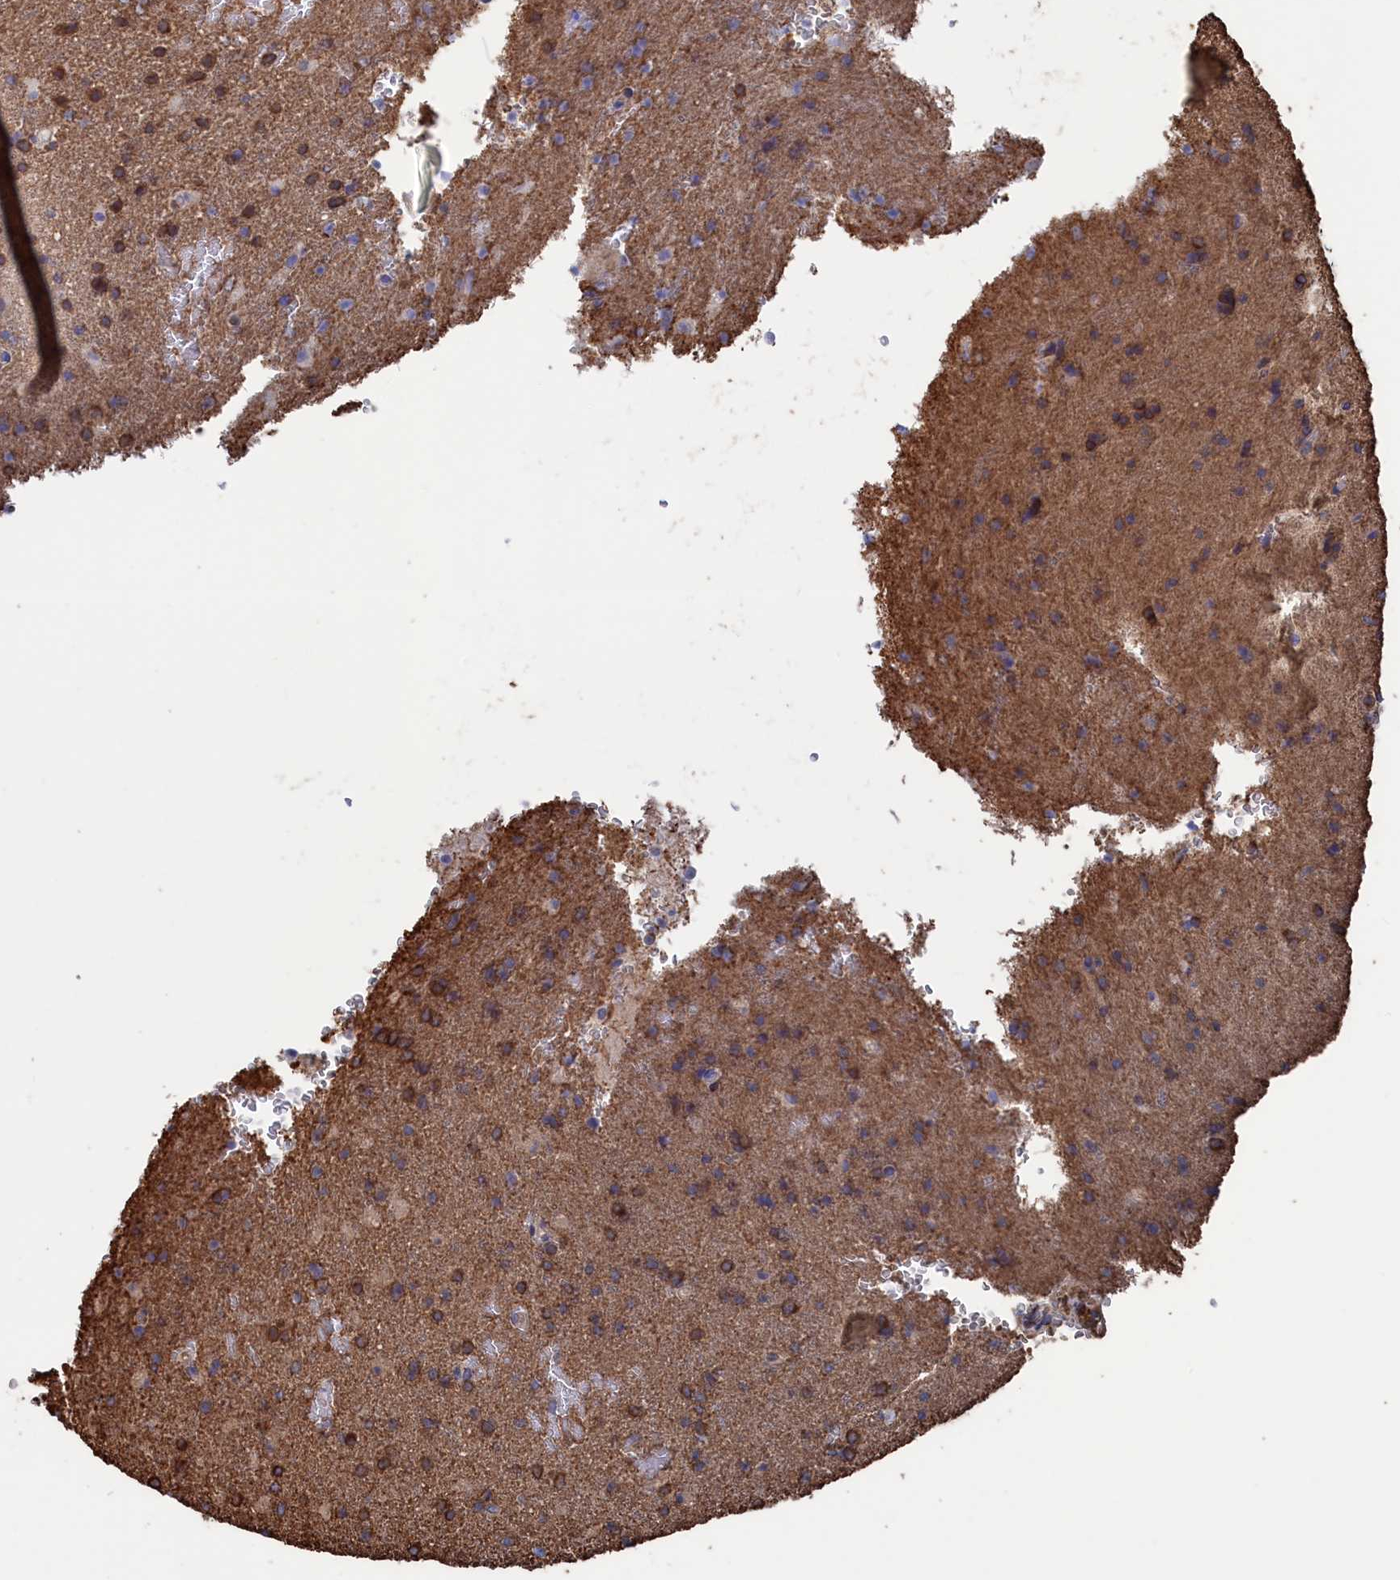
{"staining": {"intensity": "moderate", "quantity": ">75%", "location": "cytoplasmic/membranous"}, "tissue": "glioma", "cell_type": "Tumor cells", "image_type": "cancer", "snomed": [{"axis": "morphology", "description": "Glioma, malignant, High grade"}, {"axis": "topography", "description": "Brain"}], "caption": "Protein staining of malignant glioma (high-grade) tissue exhibits moderate cytoplasmic/membranous expression in about >75% of tumor cells.", "gene": "NUTF2", "patient": {"sex": "female", "age": 74}}